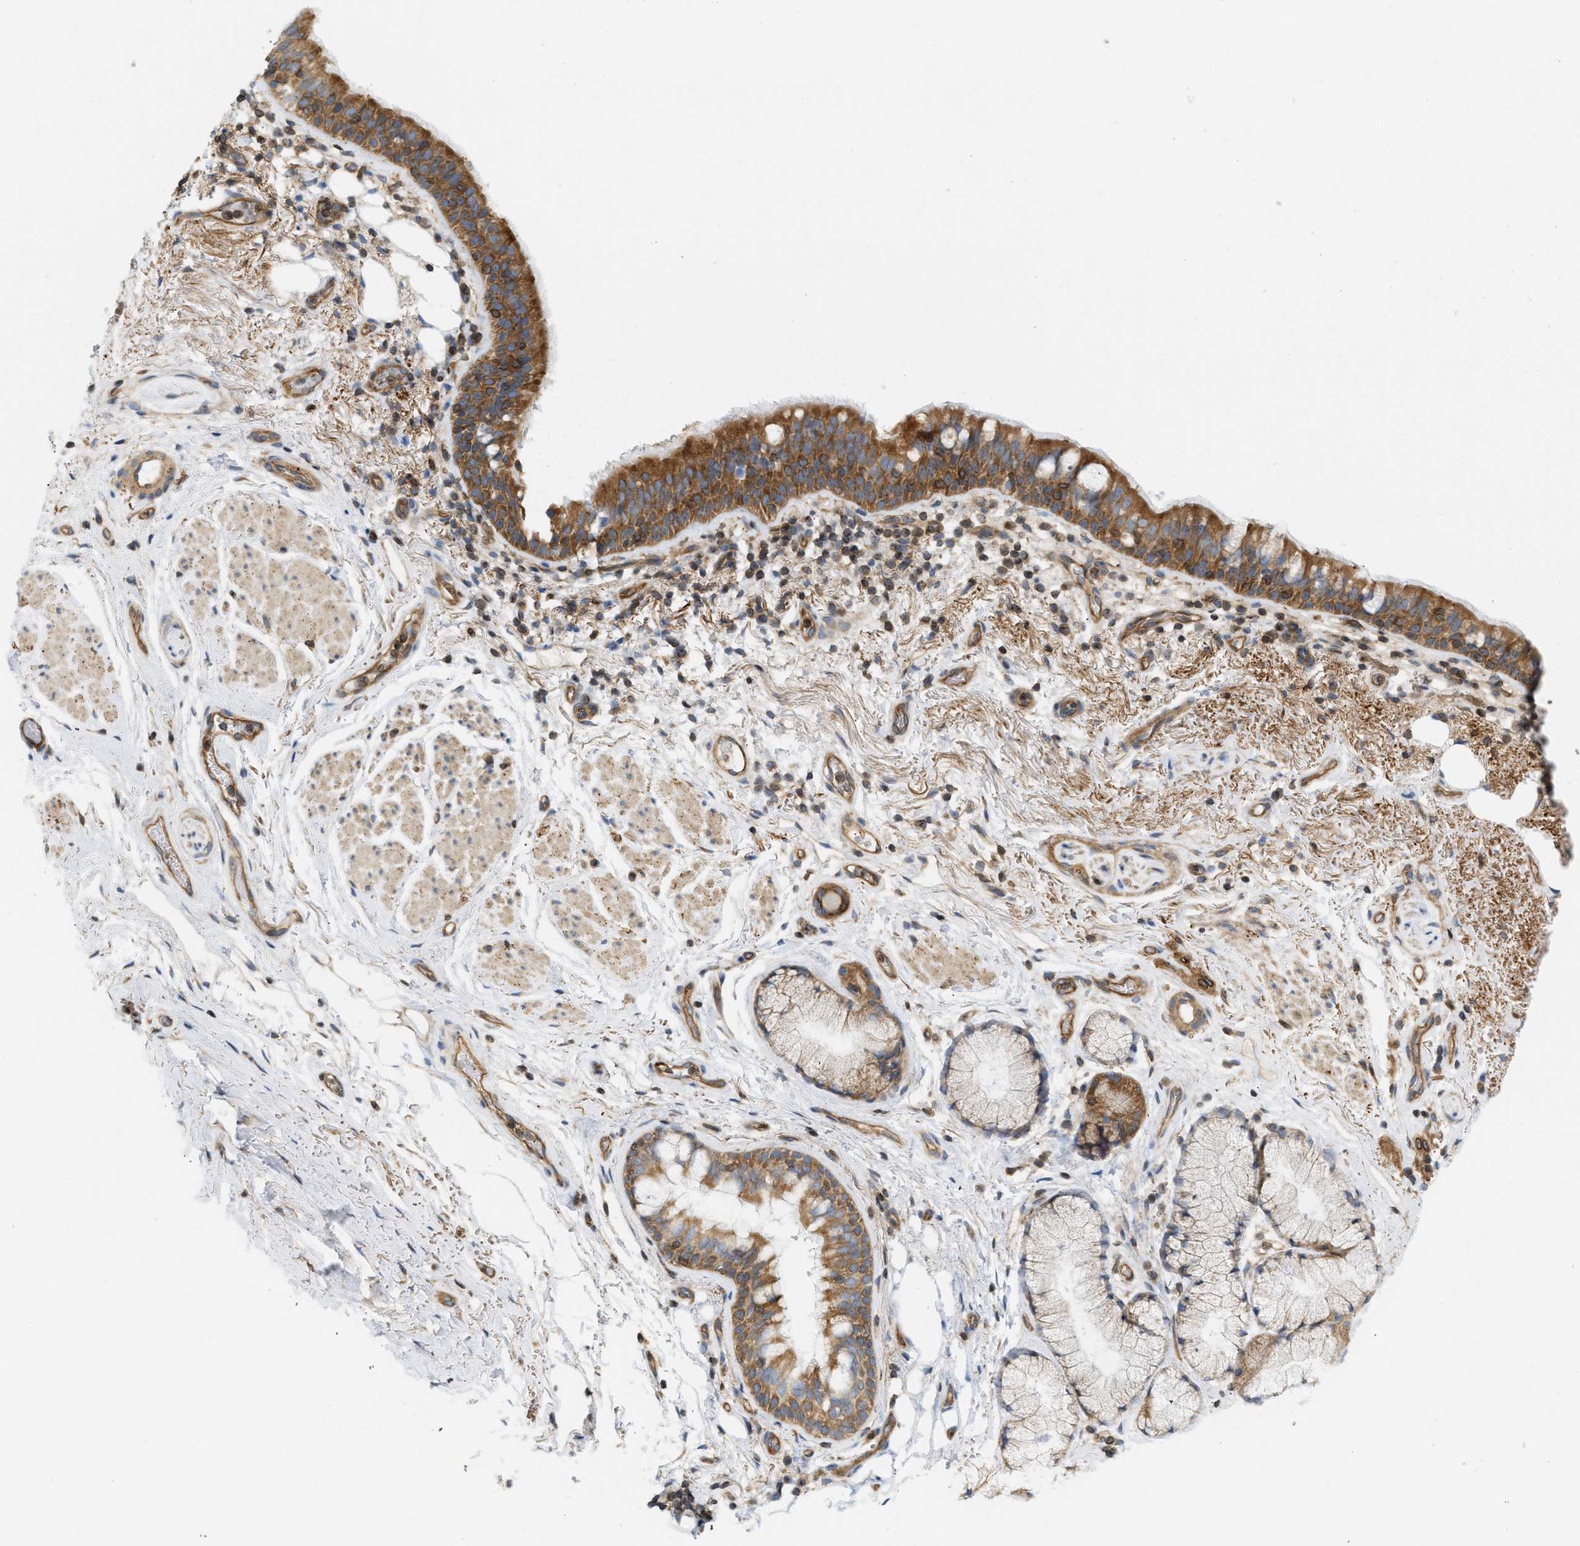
{"staining": {"intensity": "moderate", "quantity": ">75%", "location": "cytoplasmic/membranous"}, "tissue": "bronchus", "cell_type": "Respiratory epithelial cells", "image_type": "normal", "snomed": [{"axis": "morphology", "description": "Normal tissue, NOS"}, {"axis": "morphology", "description": "Inflammation, NOS"}, {"axis": "topography", "description": "Cartilage tissue"}, {"axis": "topography", "description": "Bronchus"}], "caption": "Bronchus stained with DAB (3,3'-diaminobenzidine) immunohistochemistry exhibits medium levels of moderate cytoplasmic/membranous expression in about >75% of respiratory epithelial cells. (Brightfield microscopy of DAB IHC at high magnification).", "gene": "STRN", "patient": {"sex": "male", "age": 77}}